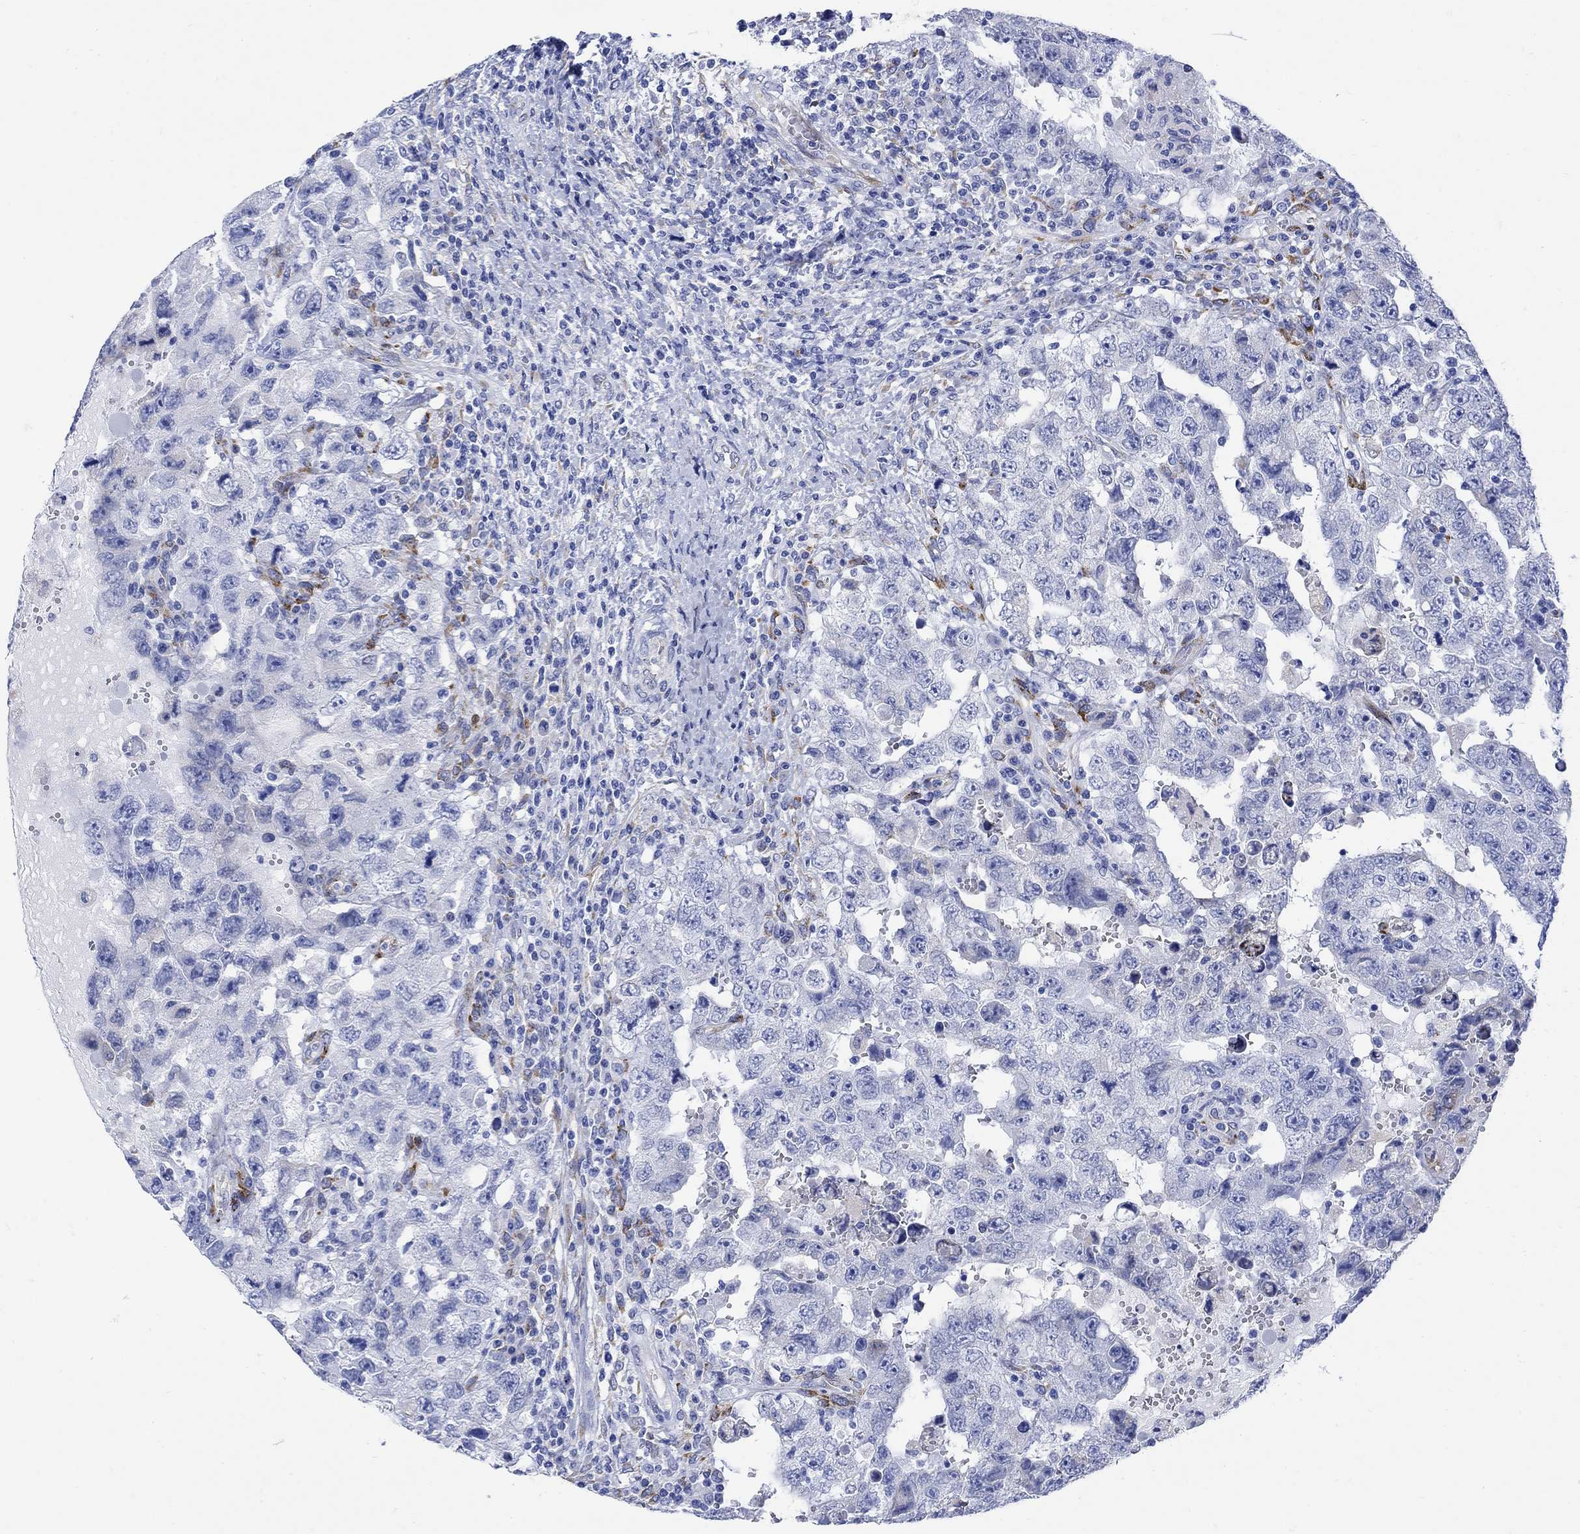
{"staining": {"intensity": "negative", "quantity": "none", "location": "none"}, "tissue": "testis cancer", "cell_type": "Tumor cells", "image_type": "cancer", "snomed": [{"axis": "morphology", "description": "Carcinoma, Embryonal, NOS"}, {"axis": "topography", "description": "Testis"}], "caption": "Human embryonal carcinoma (testis) stained for a protein using IHC shows no positivity in tumor cells.", "gene": "MYL1", "patient": {"sex": "male", "age": 26}}